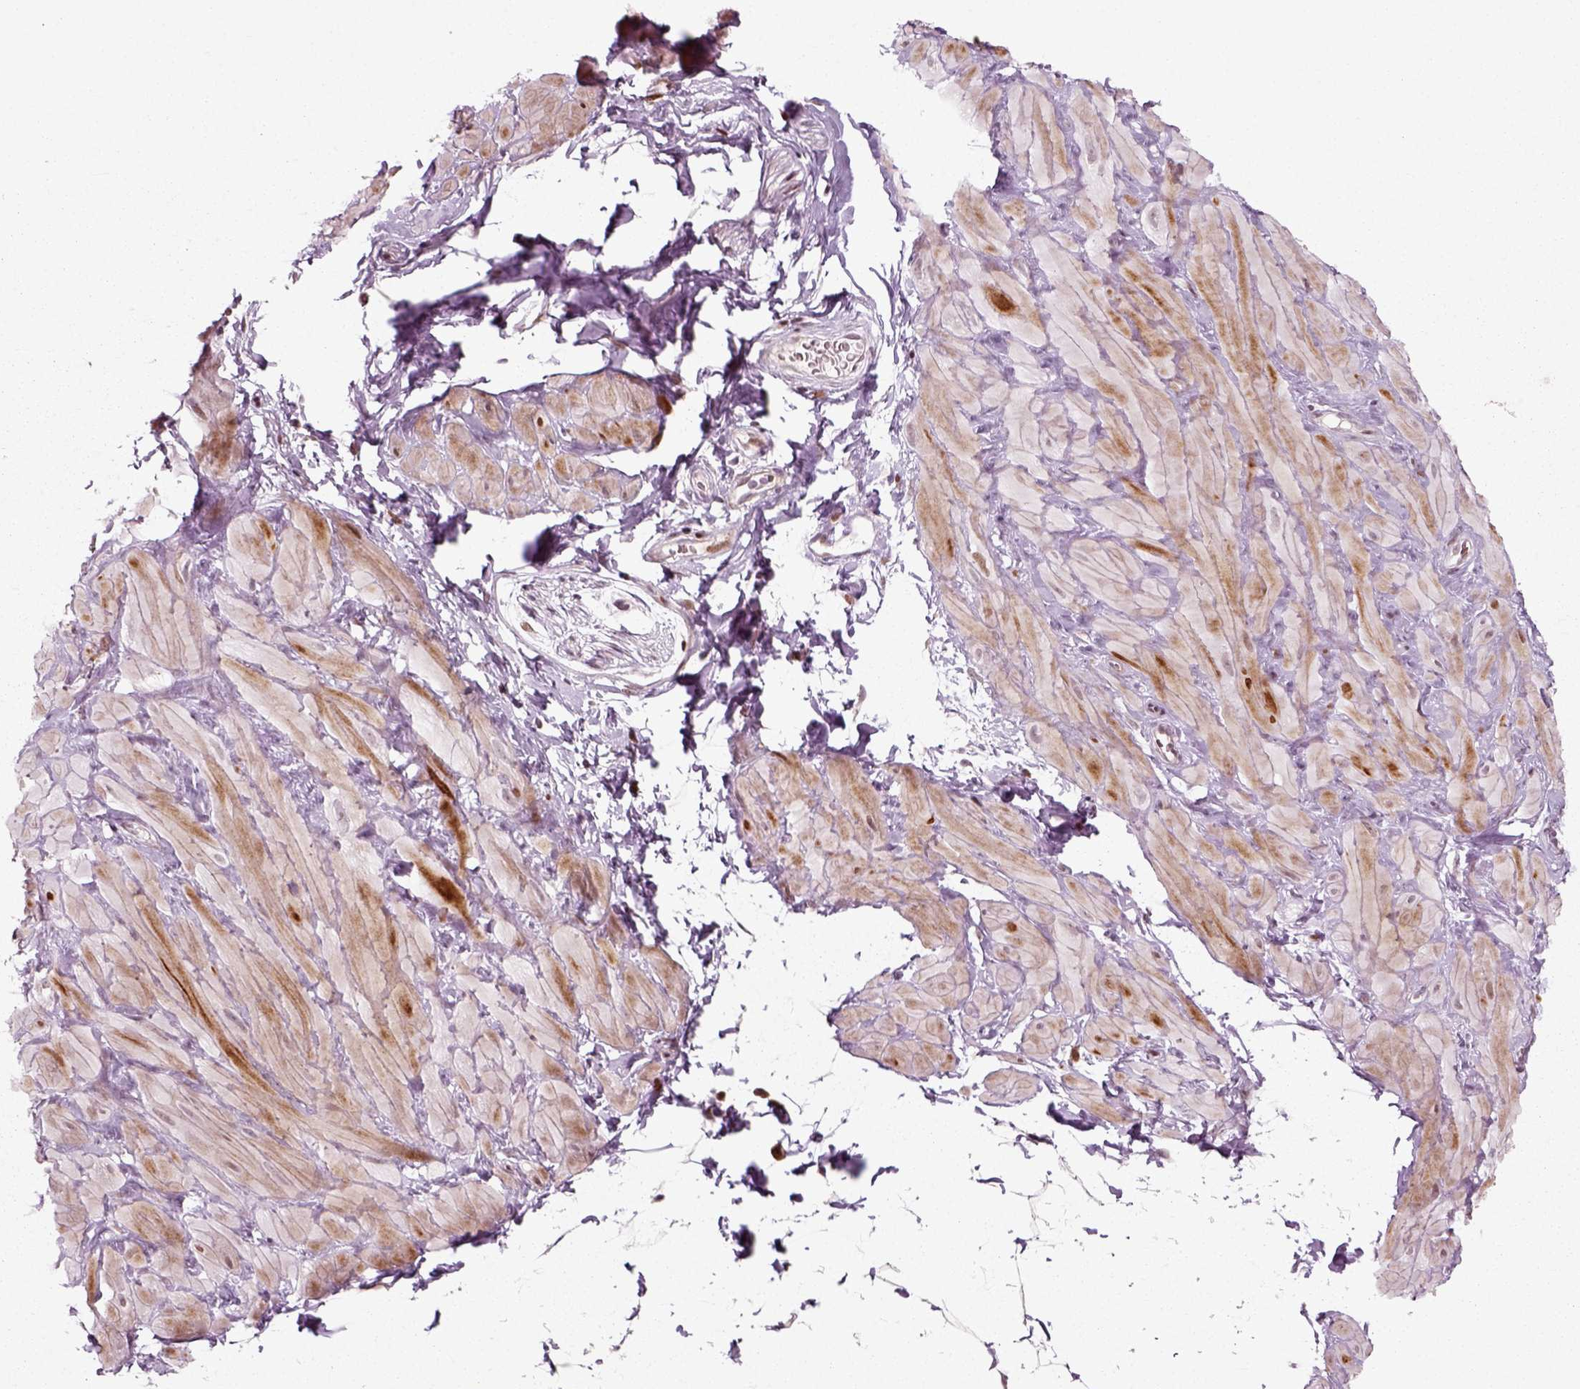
{"staining": {"intensity": "negative", "quantity": "none", "location": "none"}, "tissue": "adipose tissue", "cell_type": "Adipocytes", "image_type": "normal", "snomed": [{"axis": "morphology", "description": "Normal tissue, NOS"}, {"axis": "topography", "description": "Smooth muscle"}, {"axis": "topography", "description": "Peripheral nerve tissue"}], "caption": "Adipose tissue stained for a protein using immunohistochemistry (IHC) displays no expression adipocytes.", "gene": "CDC14A", "patient": {"sex": "male", "age": 22}}